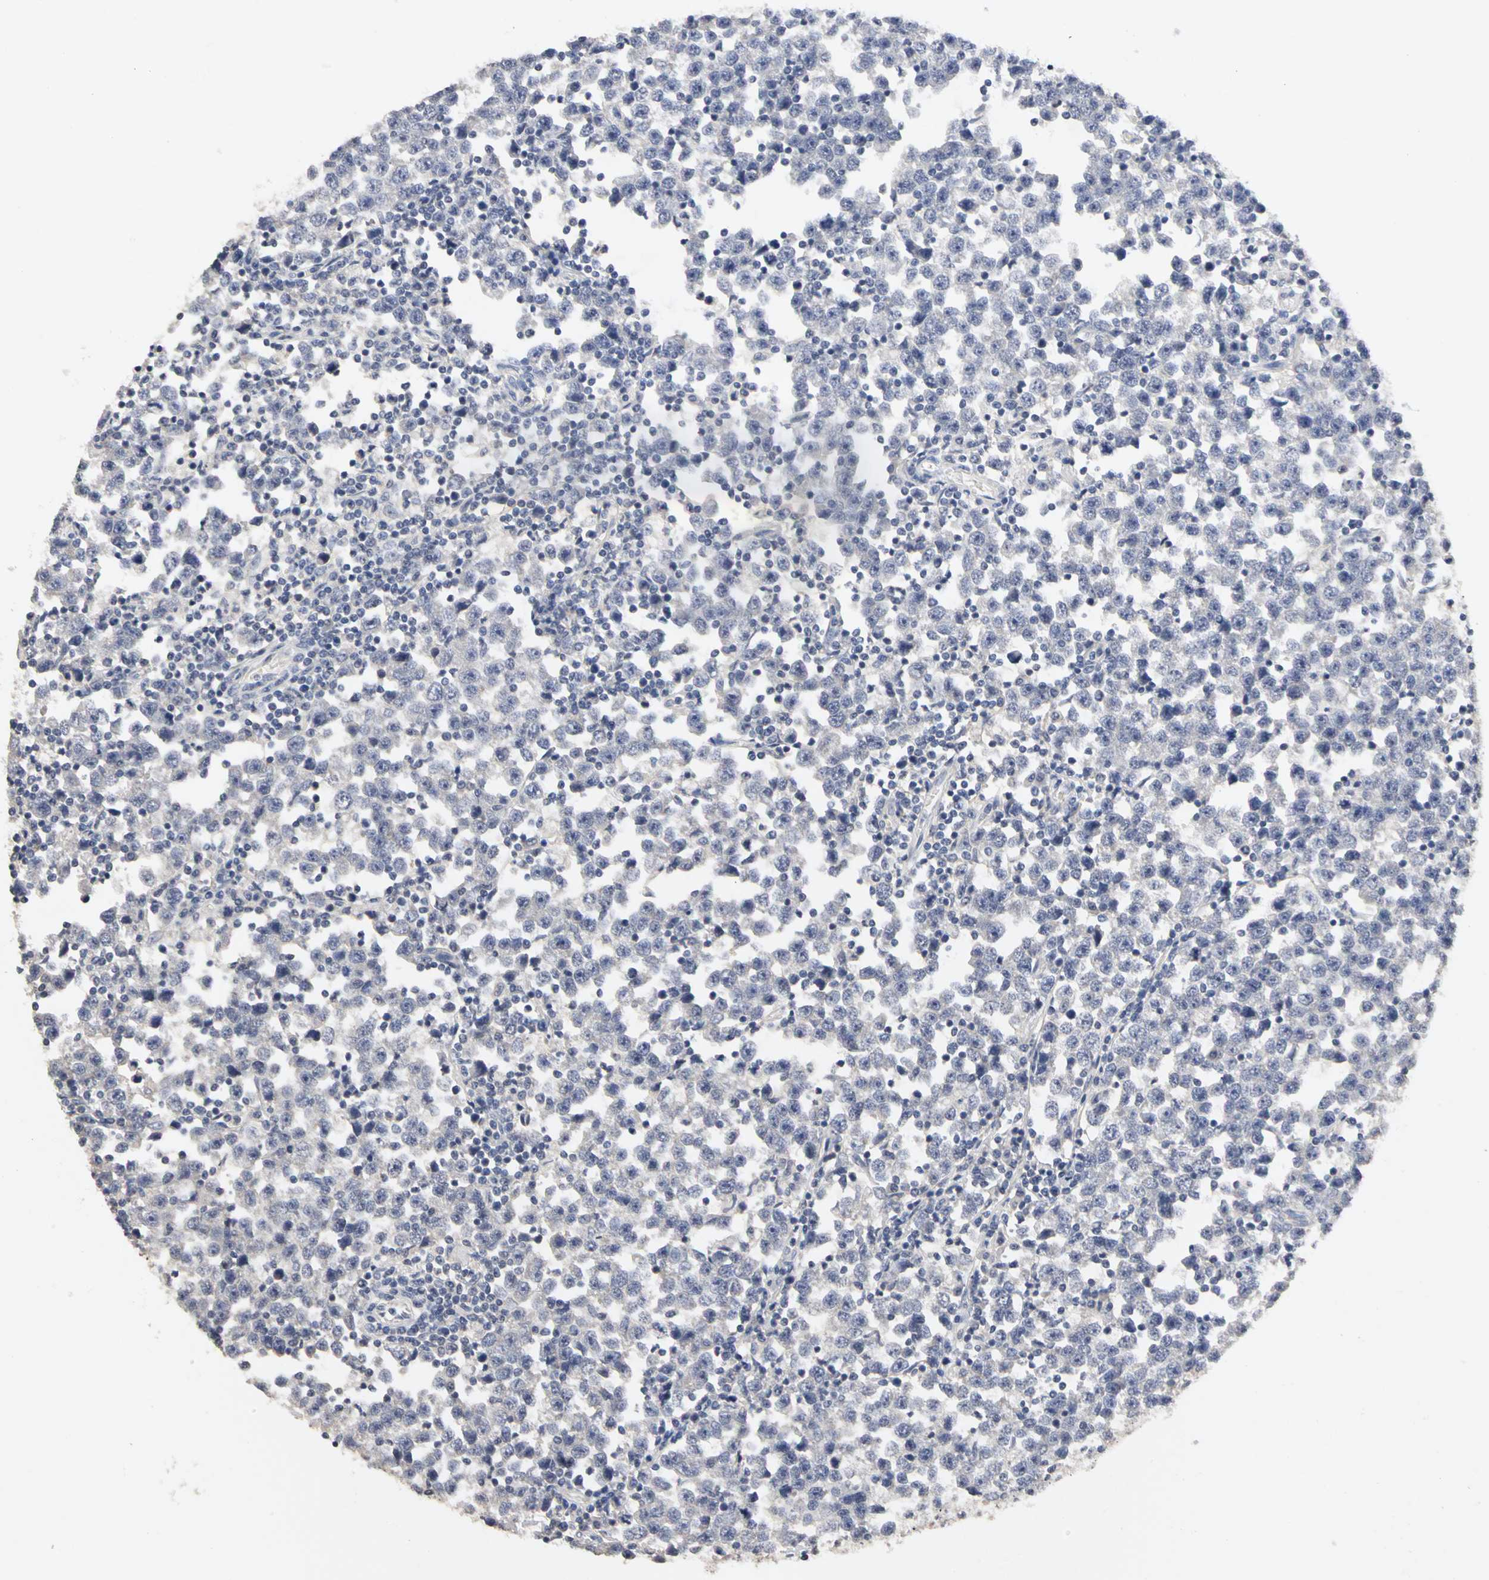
{"staining": {"intensity": "negative", "quantity": "none", "location": "none"}, "tissue": "testis cancer", "cell_type": "Tumor cells", "image_type": "cancer", "snomed": [{"axis": "morphology", "description": "Seminoma, NOS"}, {"axis": "topography", "description": "Testis"}], "caption": "Testis cancer (seminoma) was stained to show a protein in brown. There is no significant staining in tumor cells.", "gene": "PGR", "patient": {"sex": "male", "age": 43}}